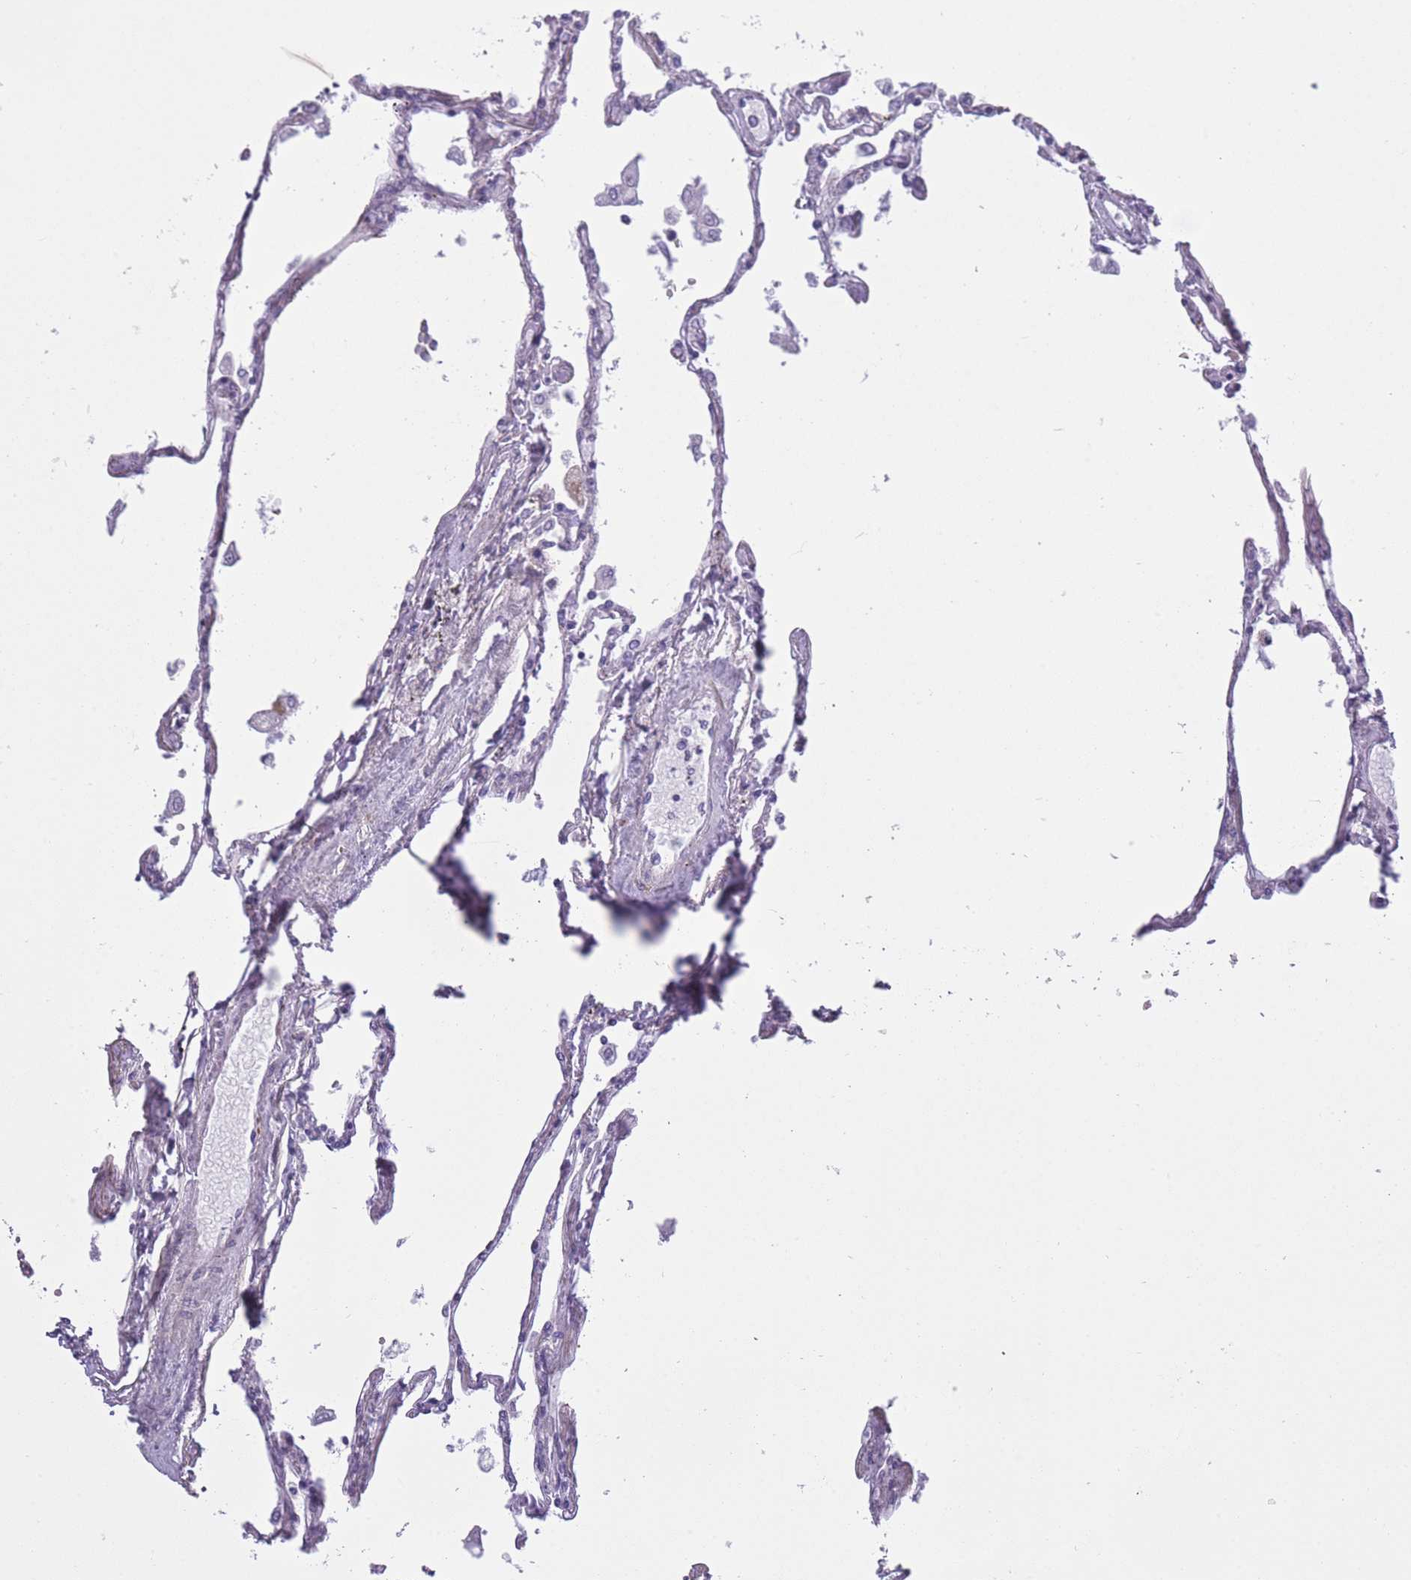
{"staining": {"intensity": "negative", "quantity": "none", "location": "none"}, "tissue": "lung", "cell_type": "Alveolar cells", "image_type": "normal", "snomed": [{"axis": "morphology", "description": "Normal tissue, NOS"}, {"axis": "topography", "description": "Lung"}], "caption": "Benign lung was stained to show a protein in brown. There is no significant expression in alveolar cells.", "gene": "ZBTB24", "patient": {"sex": "female", "age": 67}}